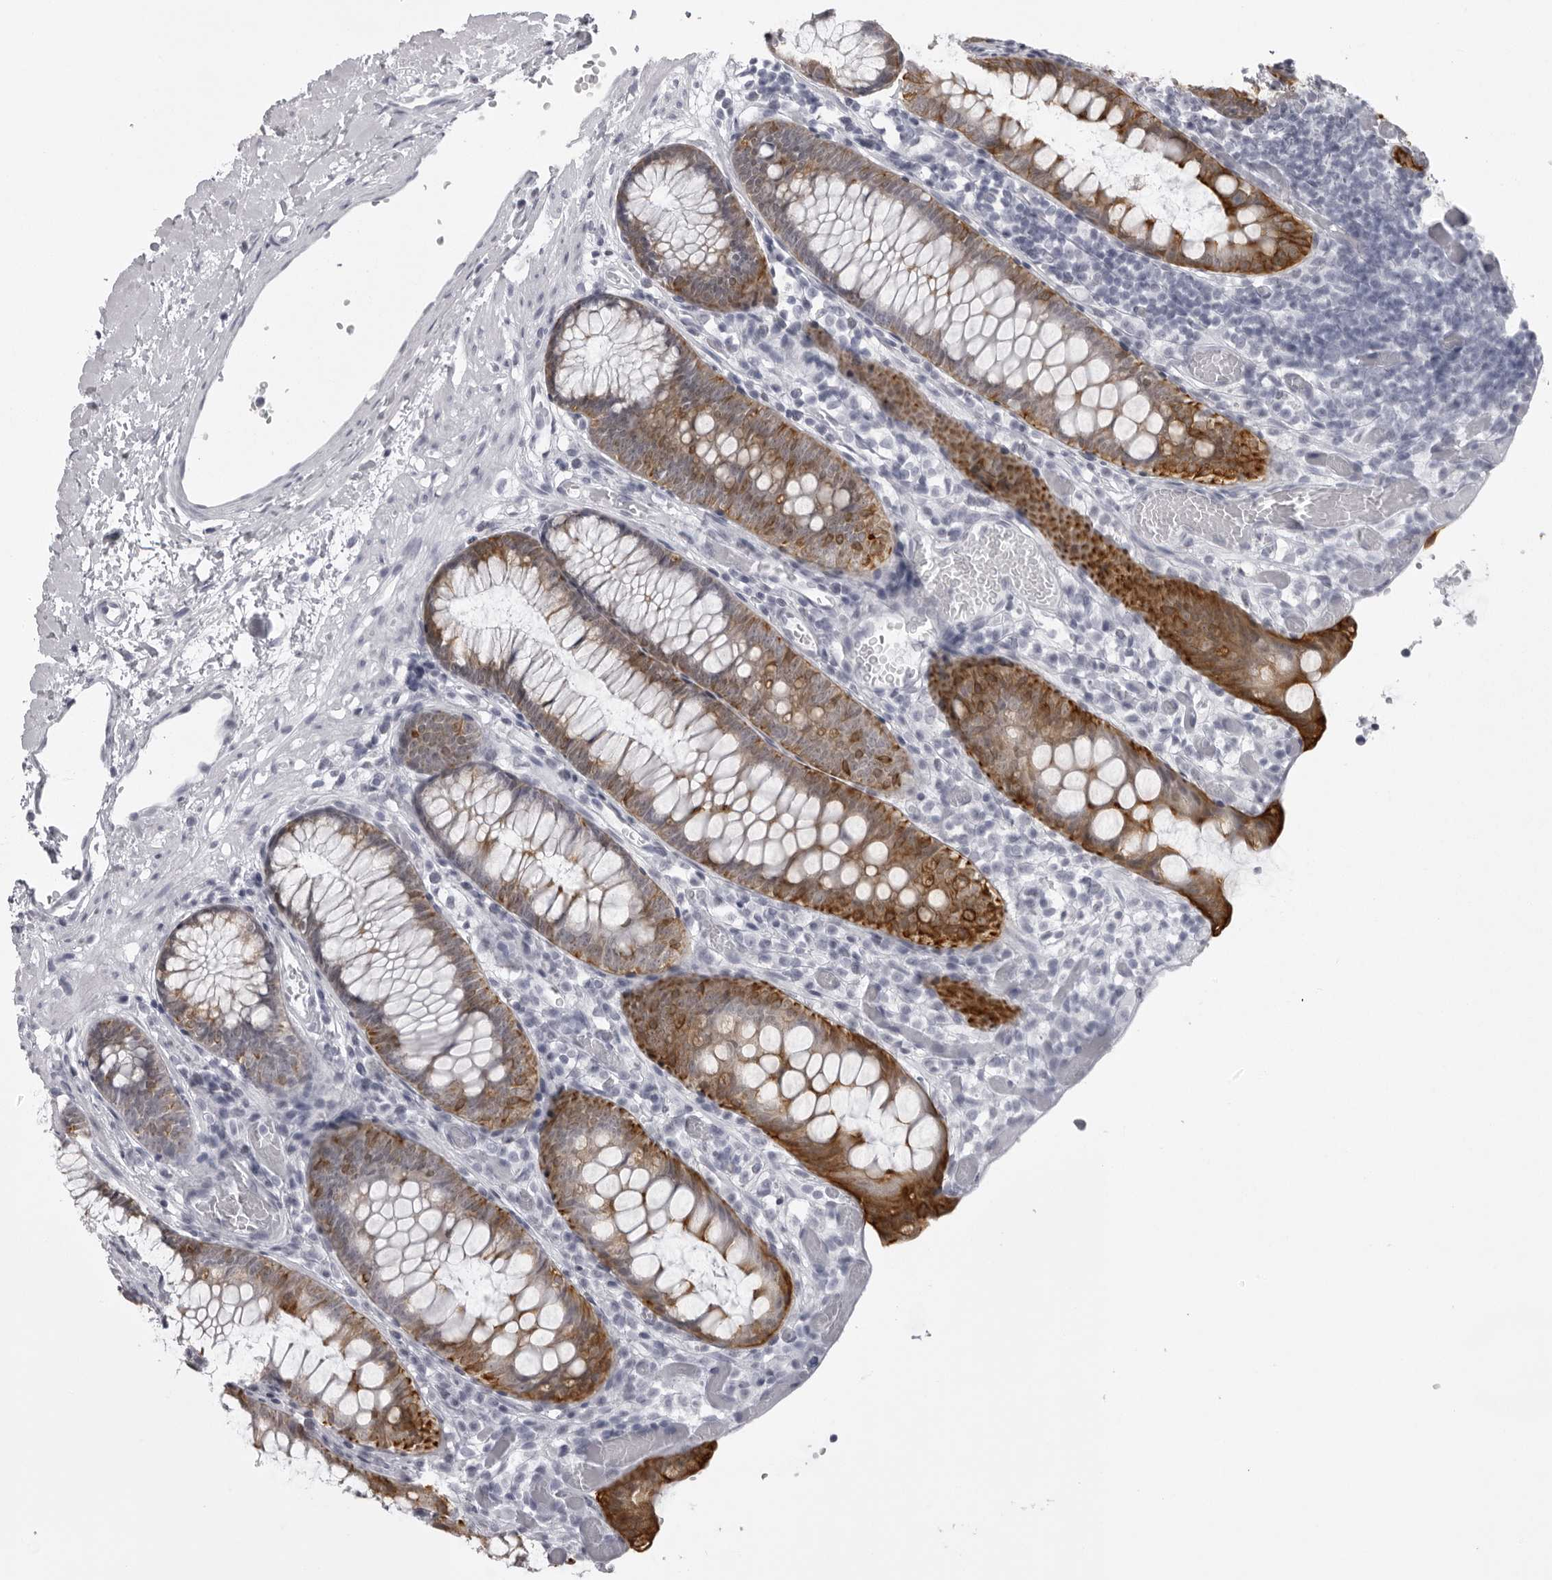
{"staining": {"intensity": "negative", "quantity": "none", "location": "none"}, "tissue": "colon", "cell_type": "Endothelial cells", "image_type": "normal", "snomed": [{"axis": "morphology", "description": "Normal tissue, NOS"}, {"axis": "topography", "description": "Colon"}], "caption": "Endothelial cells show no significant positivity in normal colon.", "gene": "UROD", "patient": {"sex": "male", "age": 14}}